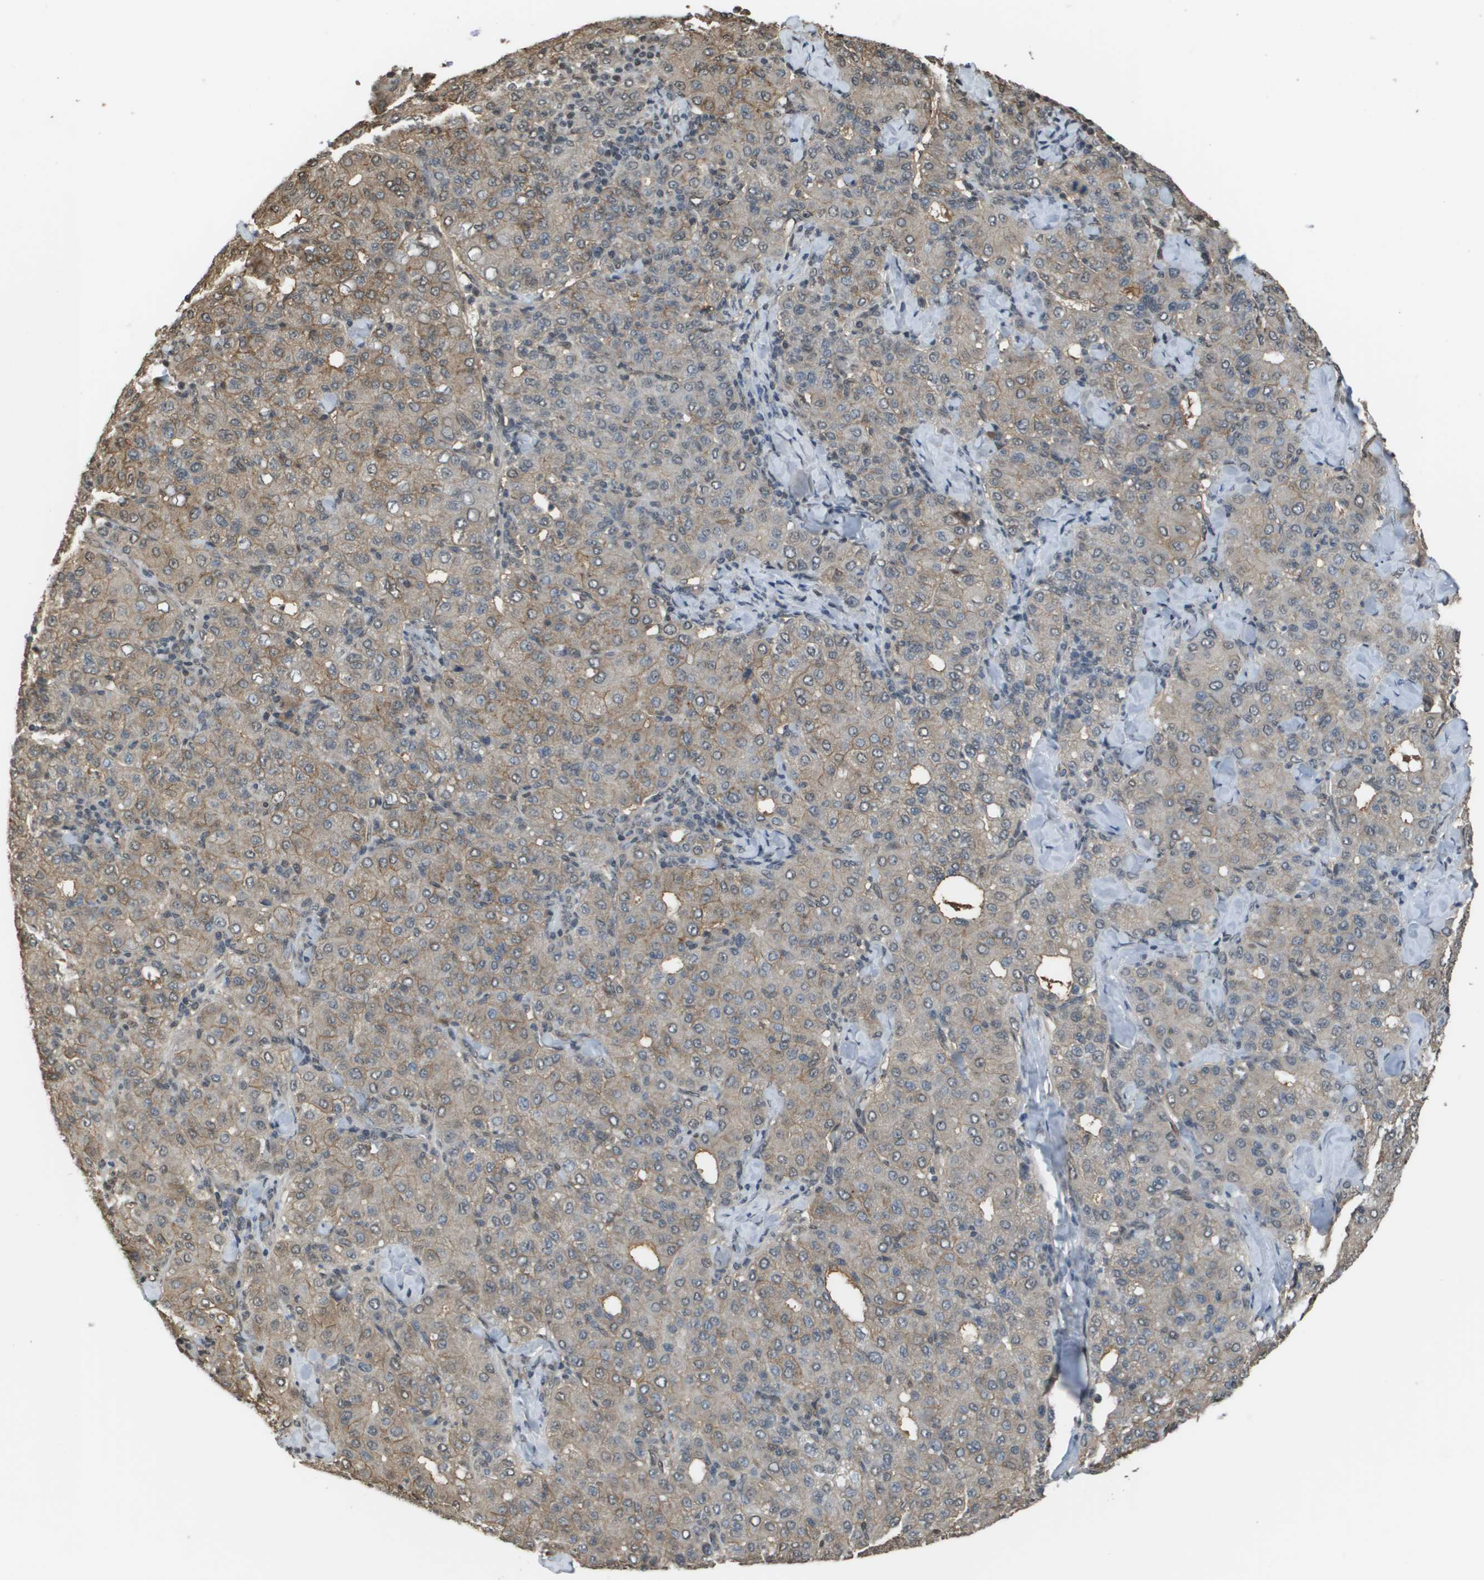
{"staining": {"intensity": "weak", "quantity": ">75%", "location": "cytoplasmic/membranous"}, "tissue": "liver cancer", "cell_type": "Tumor cells", "image_type": "cancer", "snomed": [{"axis": "morphology", "description": "Carcinoma, Hepatocellular, NOS"}, {"axis": "topography", "description": "Liver"}], "caption": "A low amount of weak cytoplasmic/membranous positivity is appreciated in about >75% of tumor cells in hepatocellular carcinoma (liver) tissue. (DAB (3,3'-diaminobenzidine) = brown stain, brightfield microscopy at high magnification).", "gene": "NDRG2", "patient": {"sex": "male", "age": 65}}